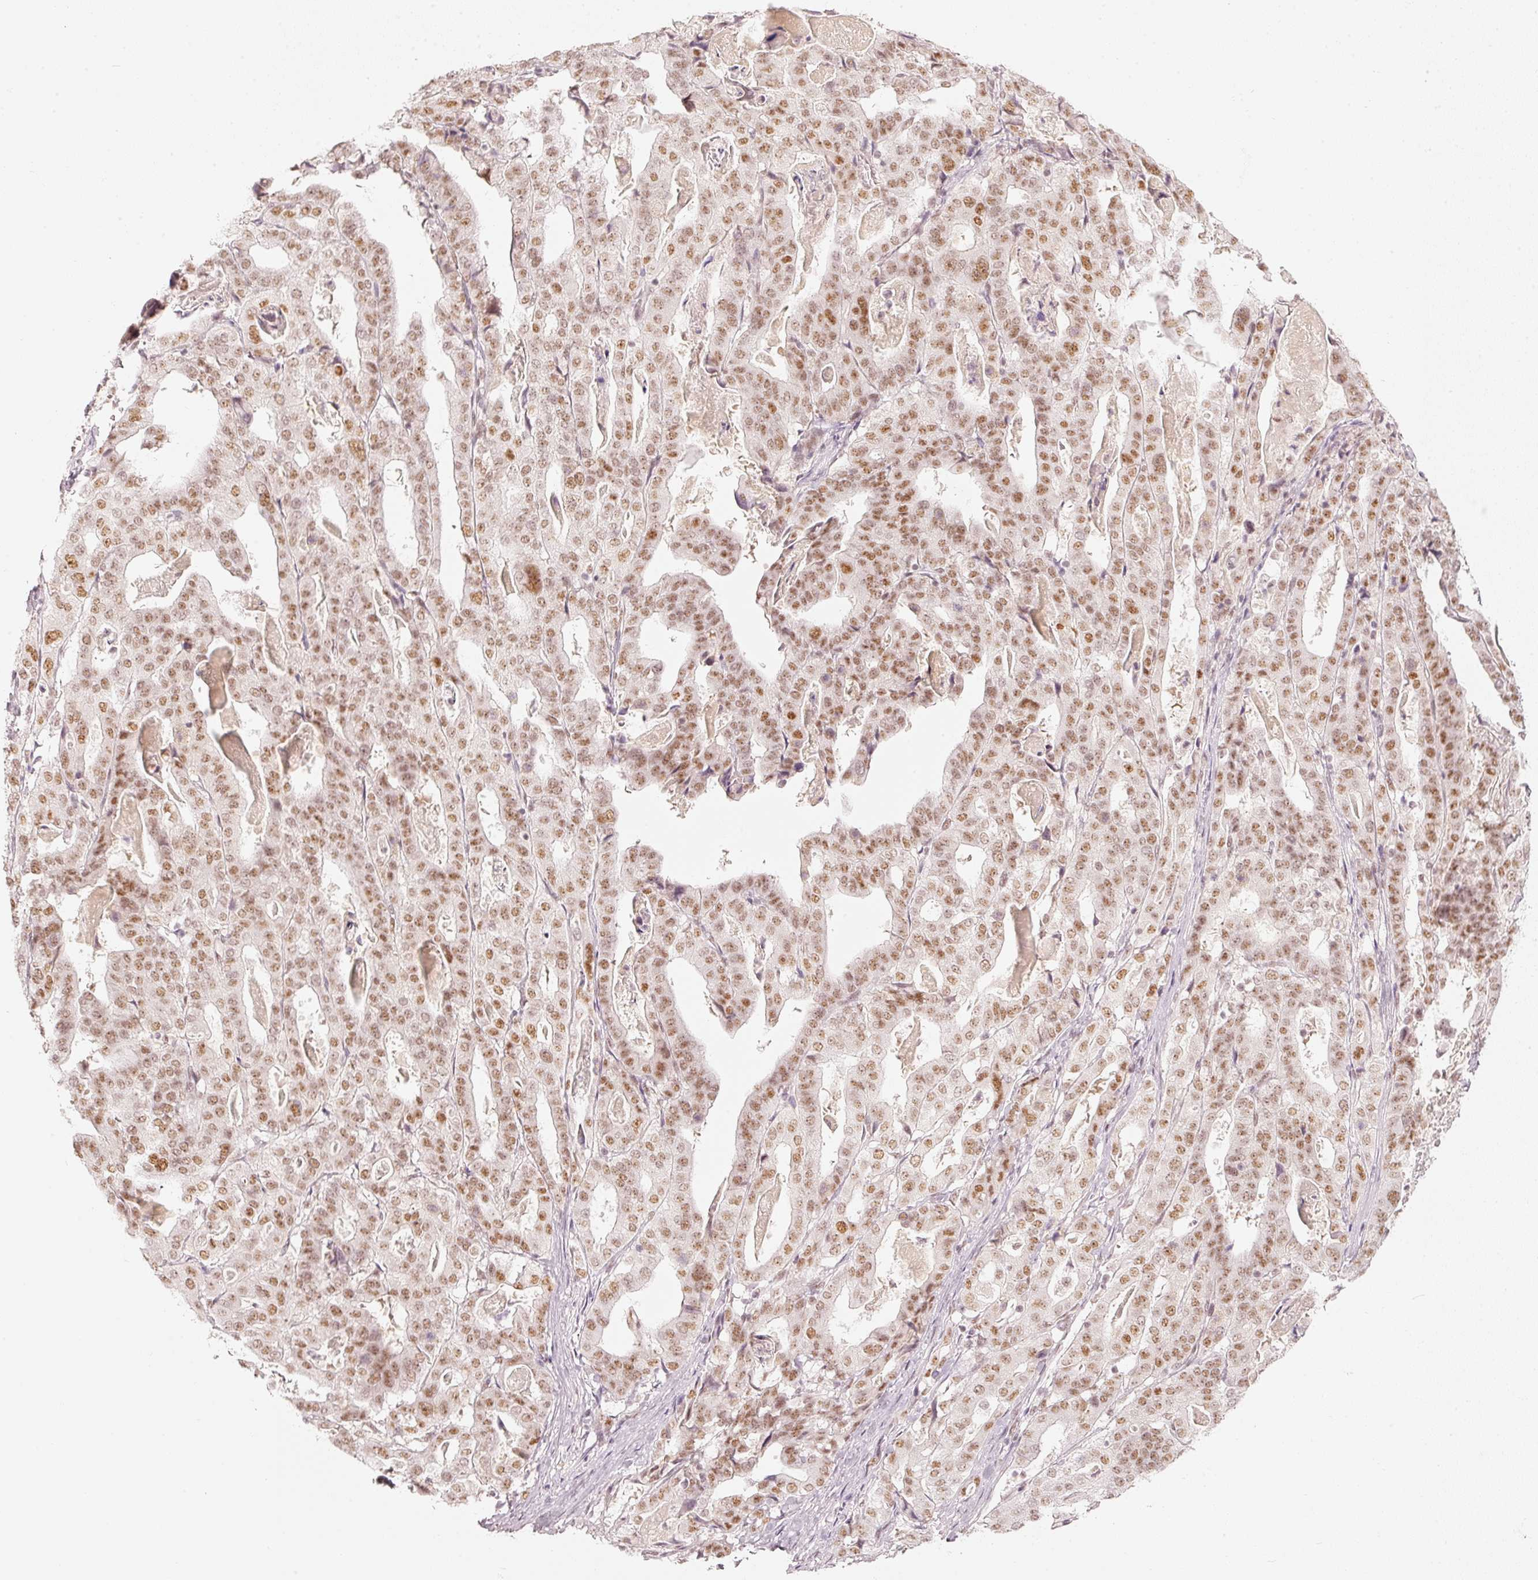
{"staining": {"intensity": "moderate", "quantity": ">75%", "location": "nuclear"}, "tissue": "stomach cancer", "cell_type": "Tumor cells", "image_type": "cancer", "snomed": [{"axis": "morphology", "description": "Adenocarcinoma, NOS"}, {"axis": "topography", "description": "Stomach"}], "caption": "Human adenocarcinoma (stomach) stained with a protein marker displays moderate staining in tumor cells.", "gene": "PPP1R10", "patient": {"sex": "male", "age": 48}}